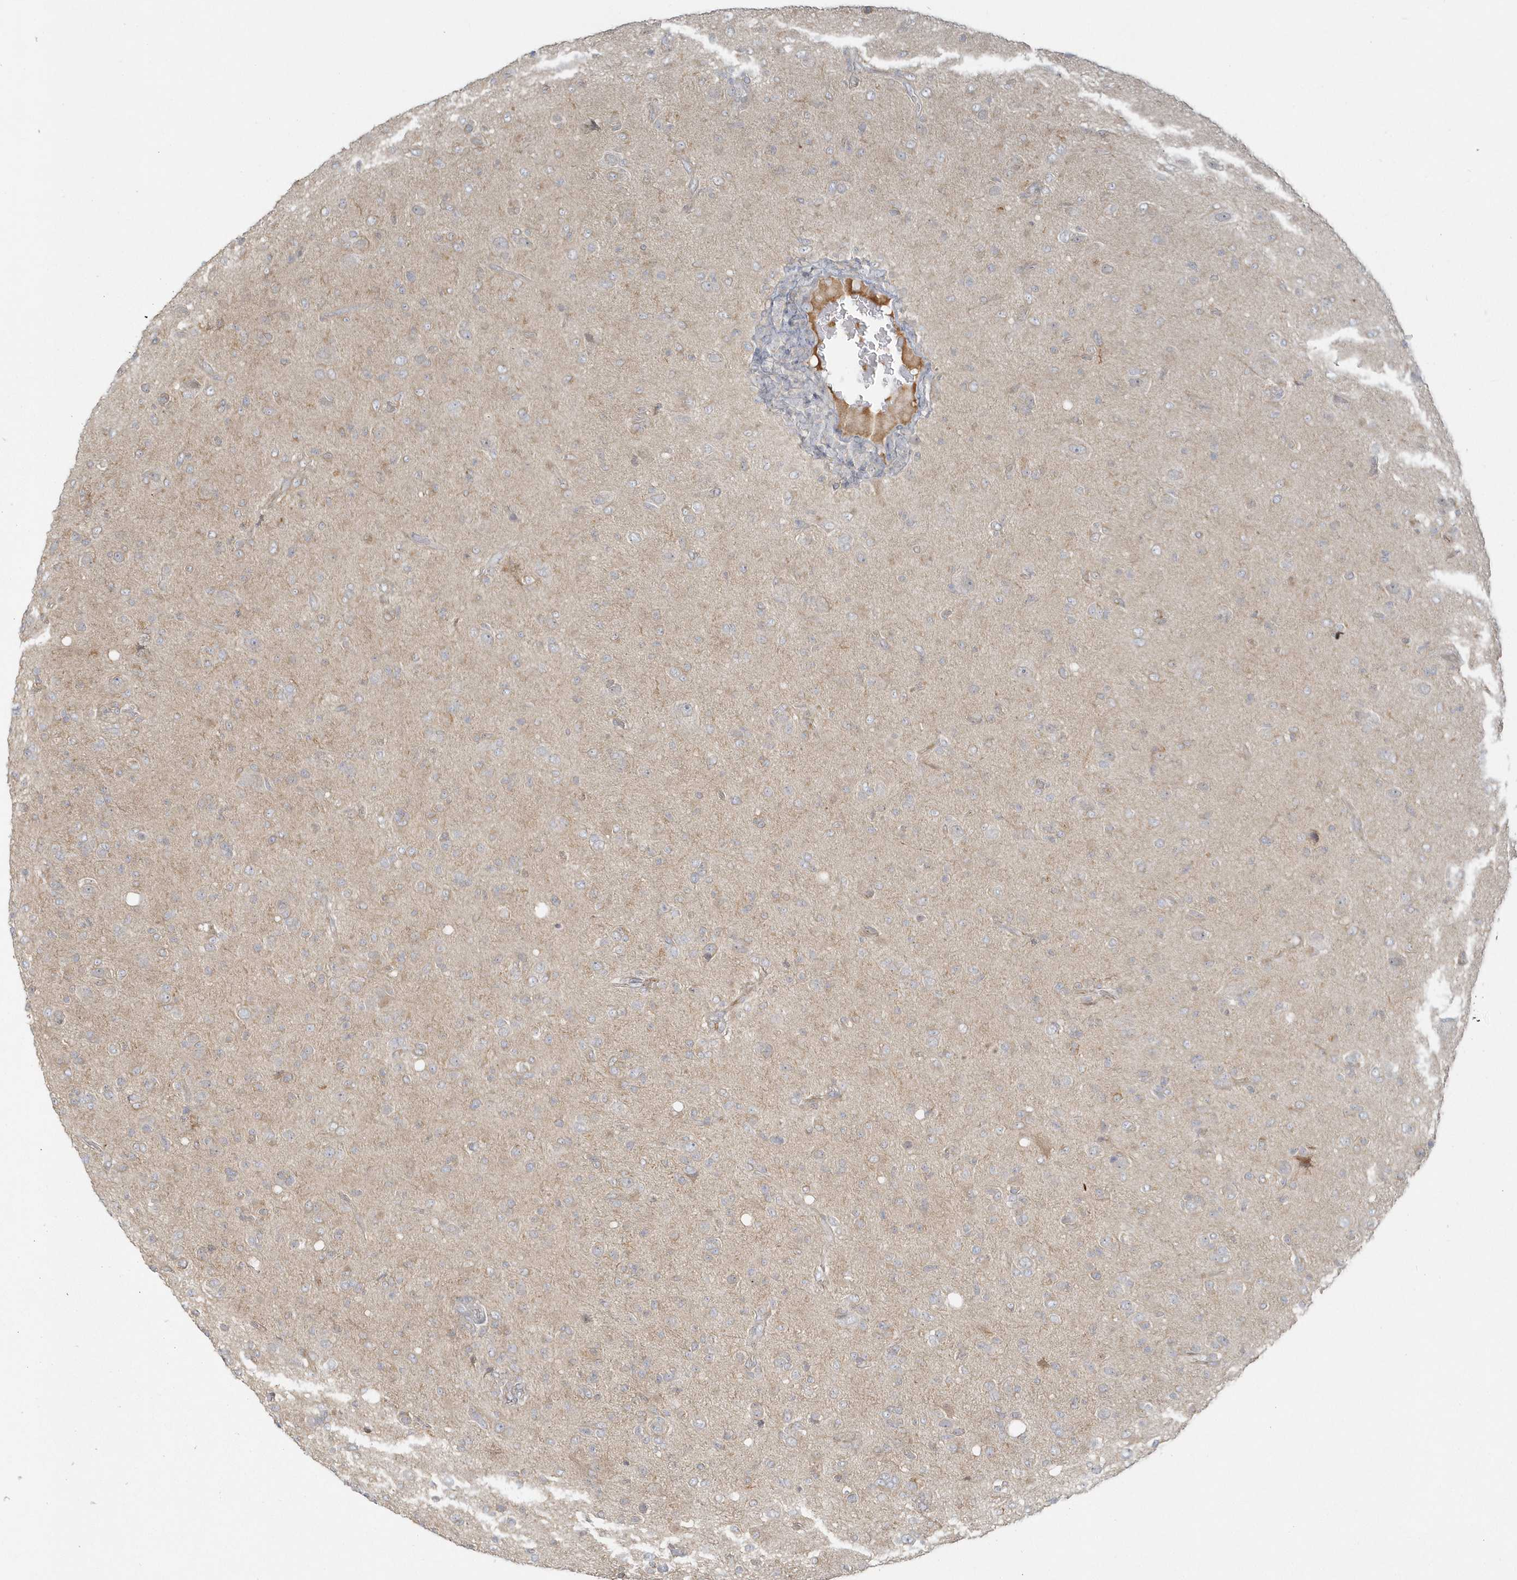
{"staining": {"intensity": "negative", "quantity": "none", "location": "none"}, "tissue": "glioma", "cell_type": "Tumor cells", "image_type": "cancer", "snomed": [{"axis": "morphology", "description": "Glioma, malignant, High grade"}, {"axis": "topography", "description": "Brain"}], "caption": "A photomicrograph of human malignant high-grade glioma is negative for staining in tumor cells.", "gene": "BLTP3A", "patient": {"sex": "female", "age": 57}}